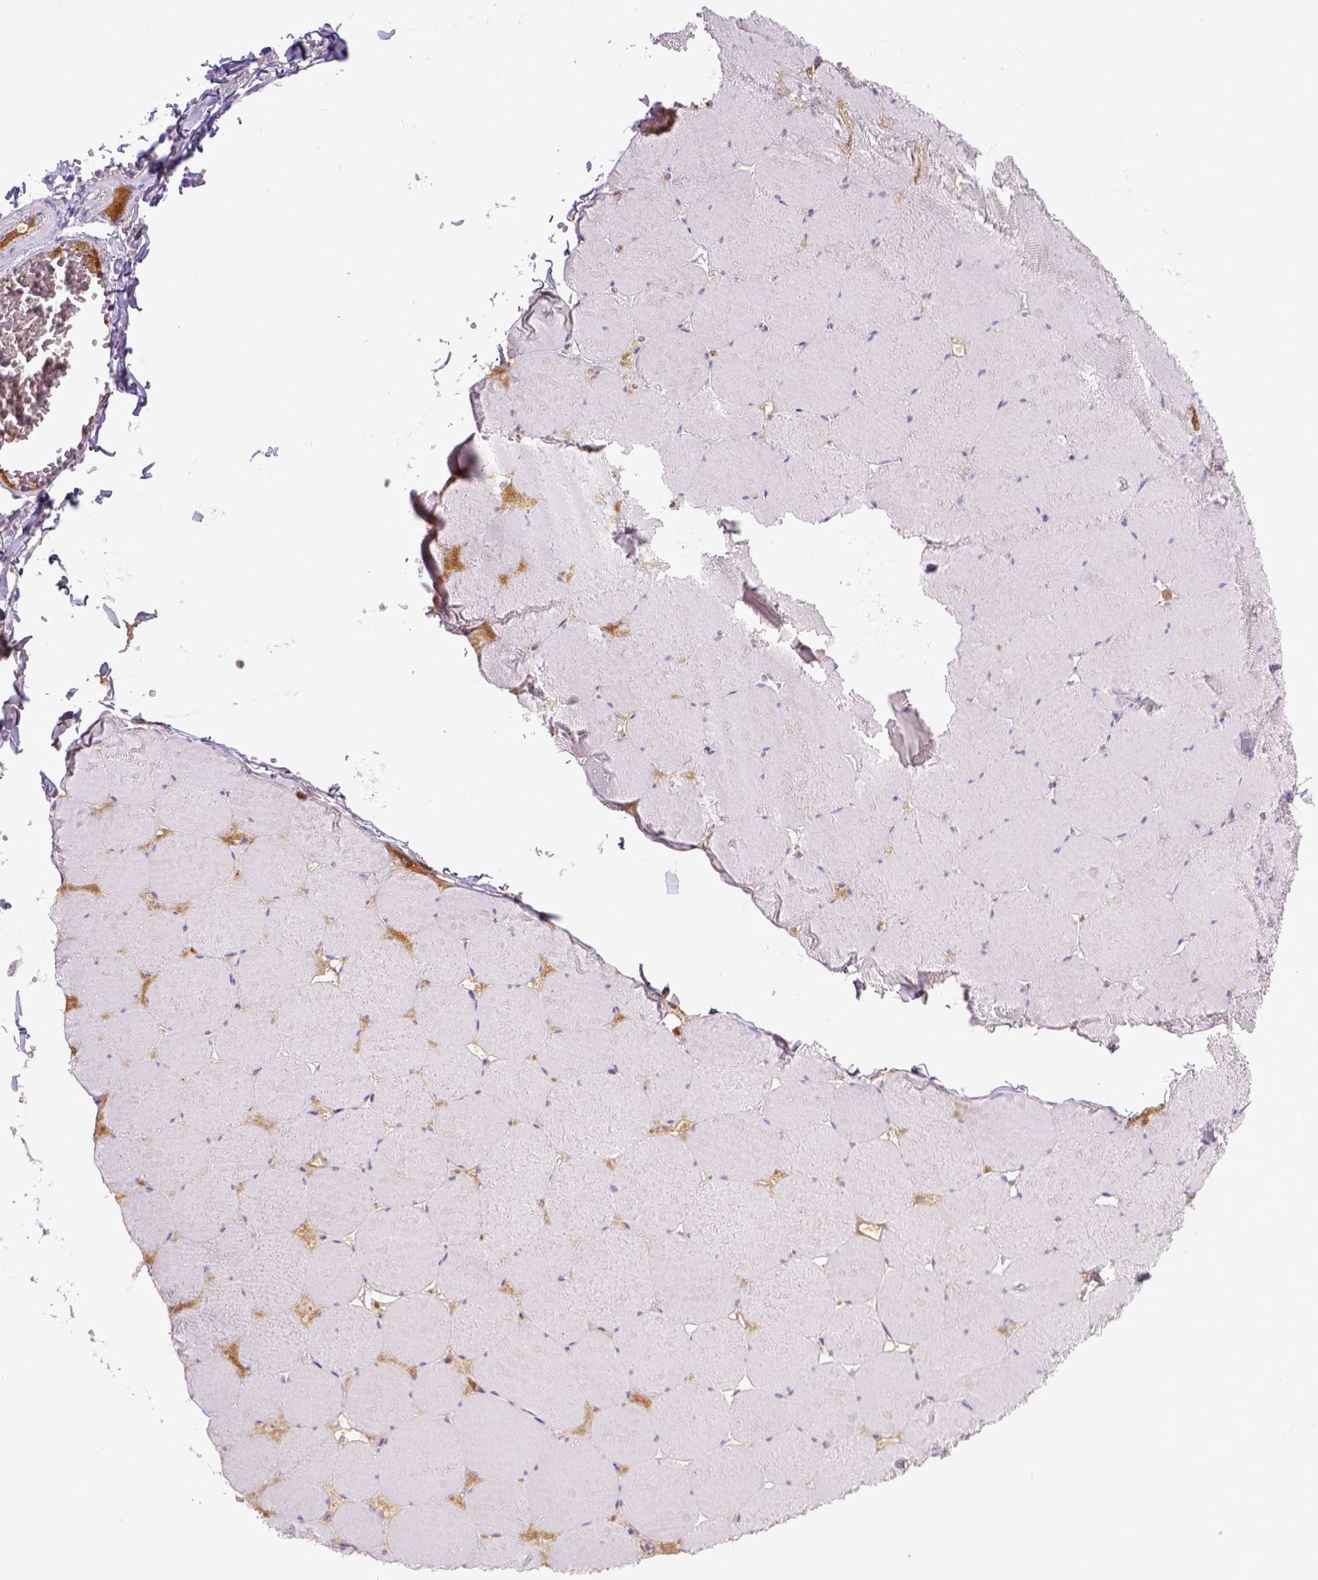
{"staining": {"intensity": "negative", "quantity": "none", "location": "none"}, "tissue": "skeletal muscle", "cell_type": "Myocytes", "image_type": "normal", "snomed": [{"axis": "morphology", "description": "Normal tissue, NOS"}, {"axis": "morphology", "description": "Malignant melanoma, Metastatic site"}, {"axis": "topography", "description": "Skeletal muscle"}], "caption": "A histopathology image of human skeletal muscle is negative for staining in myocytes. (DAB (3,3'-diaminobenzidine) immunohistochemistry, high magnification).", "gene": "ITIH4", "patient": {"sex": "male", "age": 50}}